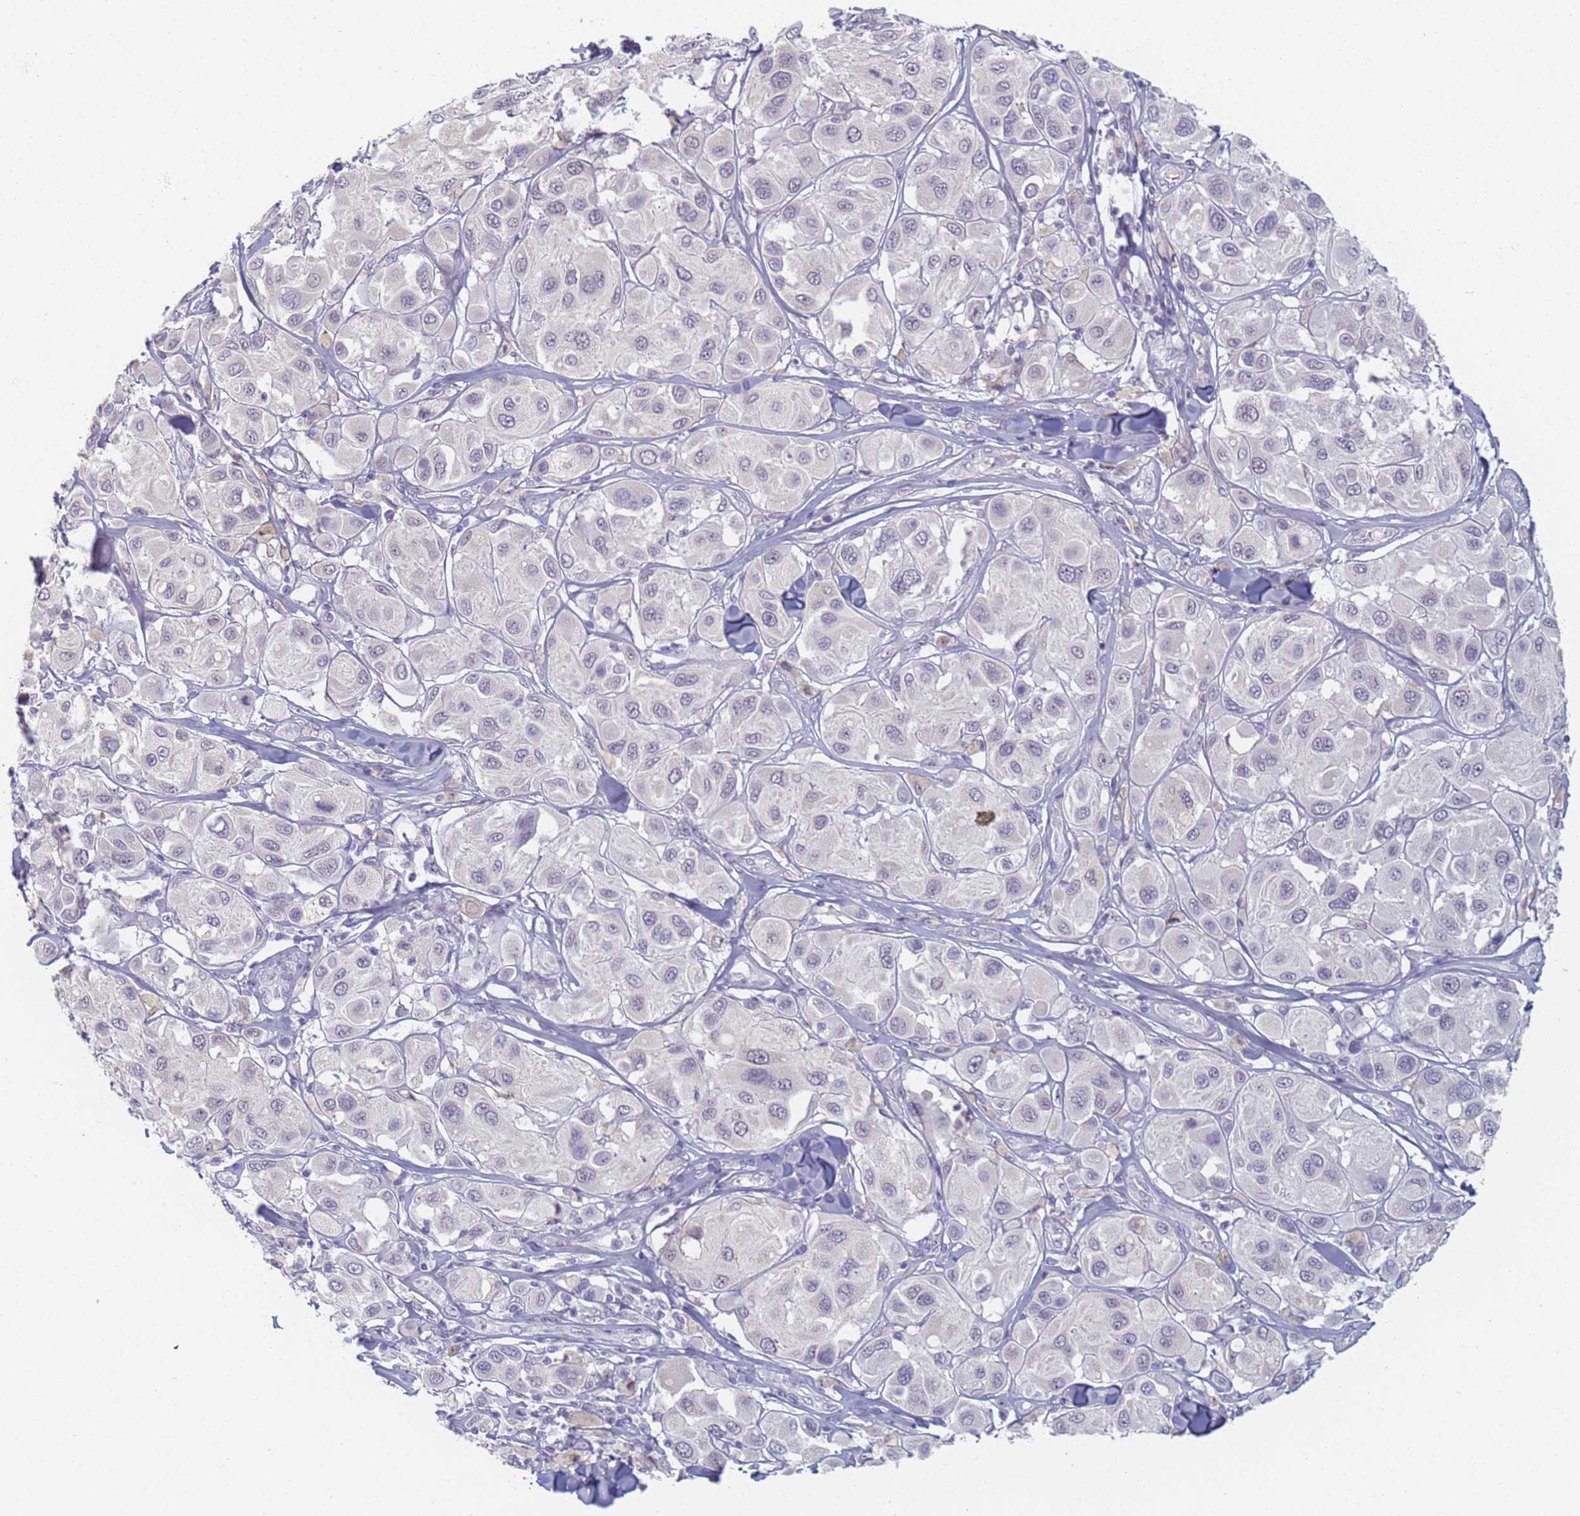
{"staining": {"intensity": "negative", "quantity": "none", "location": "none"}, "tissue": "melanoma", "cell_type": "Tumor cells", "image_type": "cancer", "snomed": [{"axis": "morphology", "description": "Malignant melanoma, Metastatic site"}, {"axis": "topography", "description": "Skin"}], "caption": "The image exhibits no significant expression in tumor cells of malignant melanoma (metastatic site). (Stains: DAB IHC with hematoxylin counter stain, Microscopy: brightfield microscopy at high magnification).", "gene": "SLC38A9", "patient": {"sex": "male", "age": 41}}